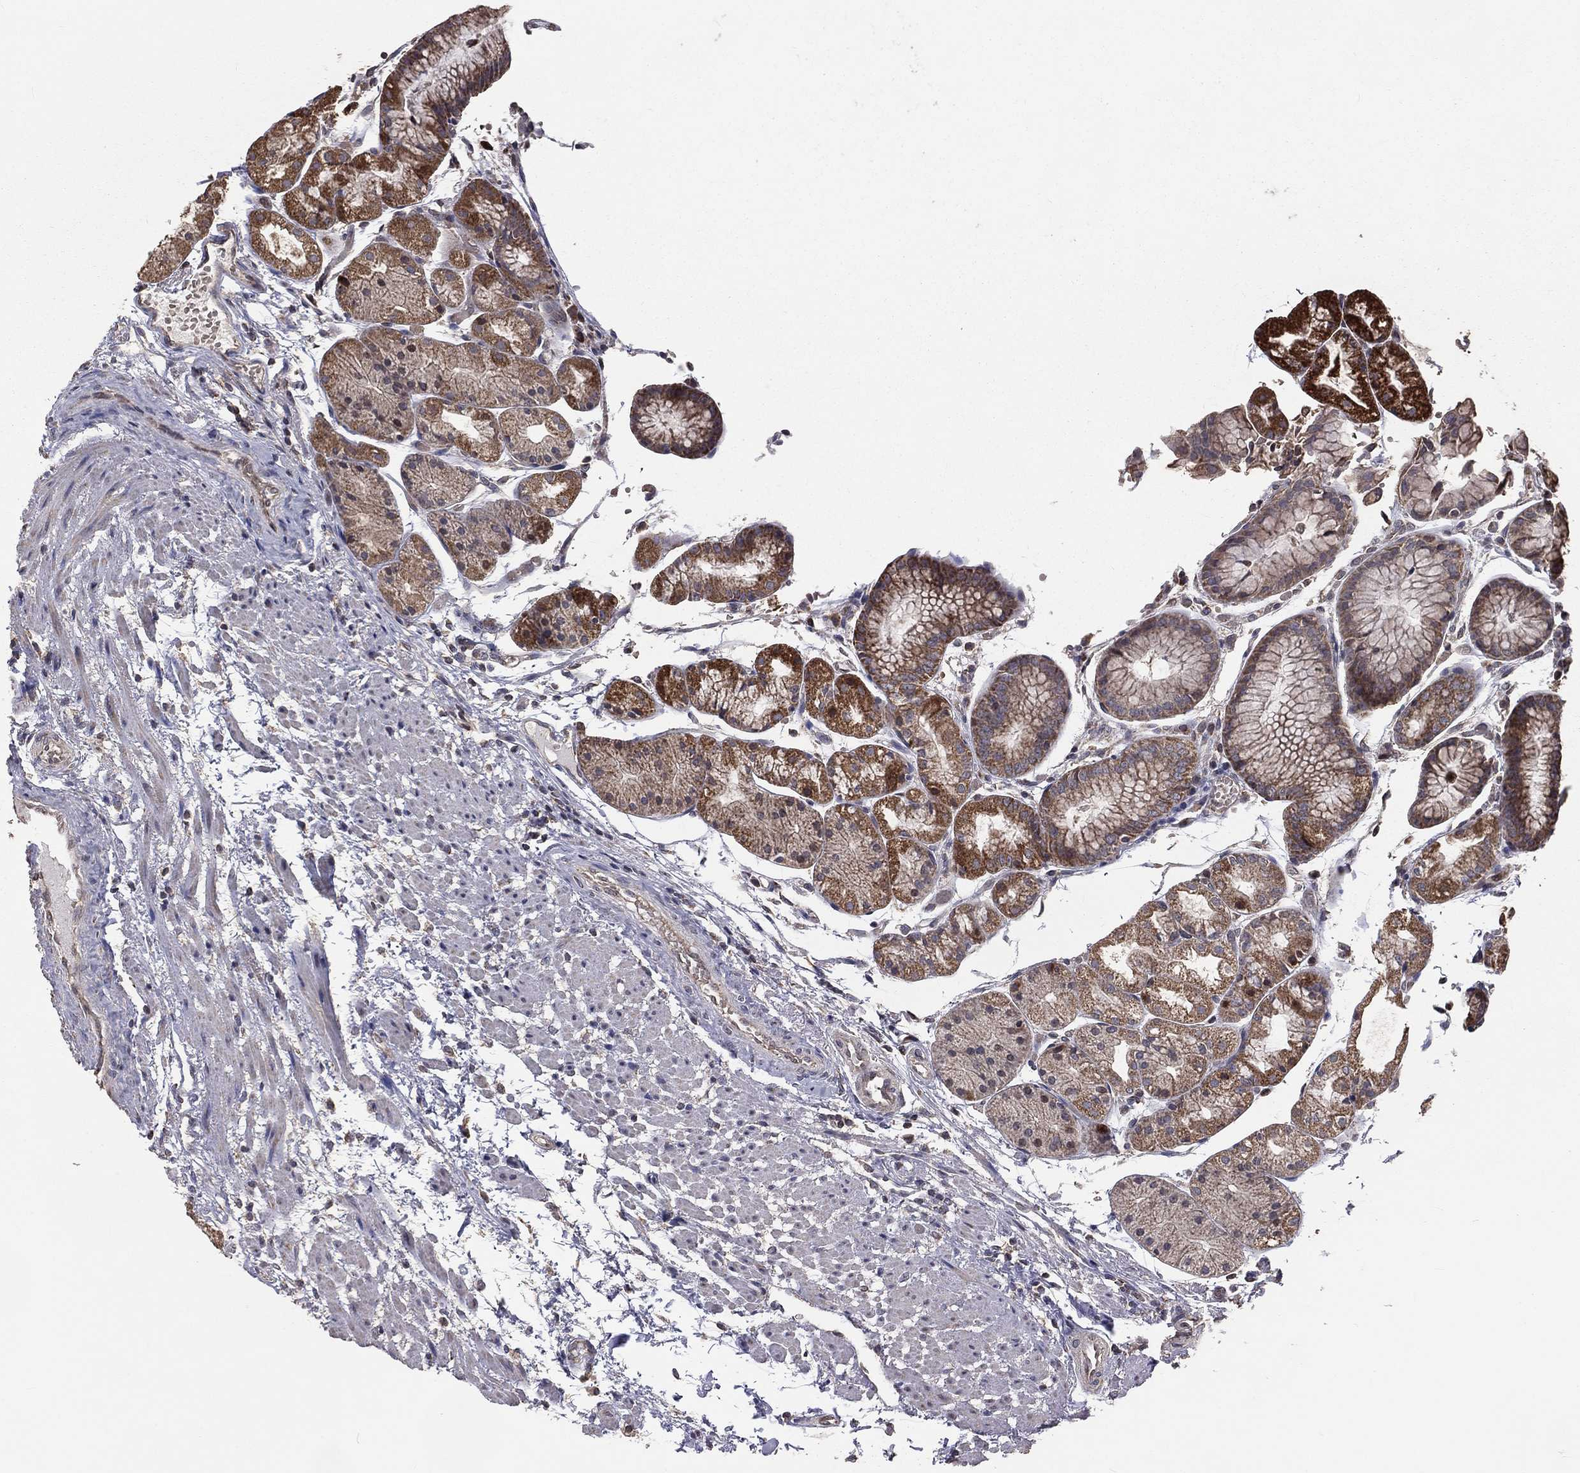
{"staining": {"intensity": "moderate", "quantity": "25%-75%", "location": "cytoplasmic/membranous"}, "tissue": "stomach", "cell_type": "Glandular cells", "image_type": "normal", "snomed": [{"axis": "morphology", "description": "Normal tissue, NOS"}, {"axis": "topography", "description": "Stomach, upper"}], "caption": "IHC image of unremarkable stomach: human stomach stained using immunohistochemistry displays medium levels of moderate protein expression localized specifically in the cytoplasmic/membranous of glandular cells, appearing as a cytoplasmic/membranous brown color.", "gene": "MRPL46", "patient": {"sex": "male", "age": 72}}